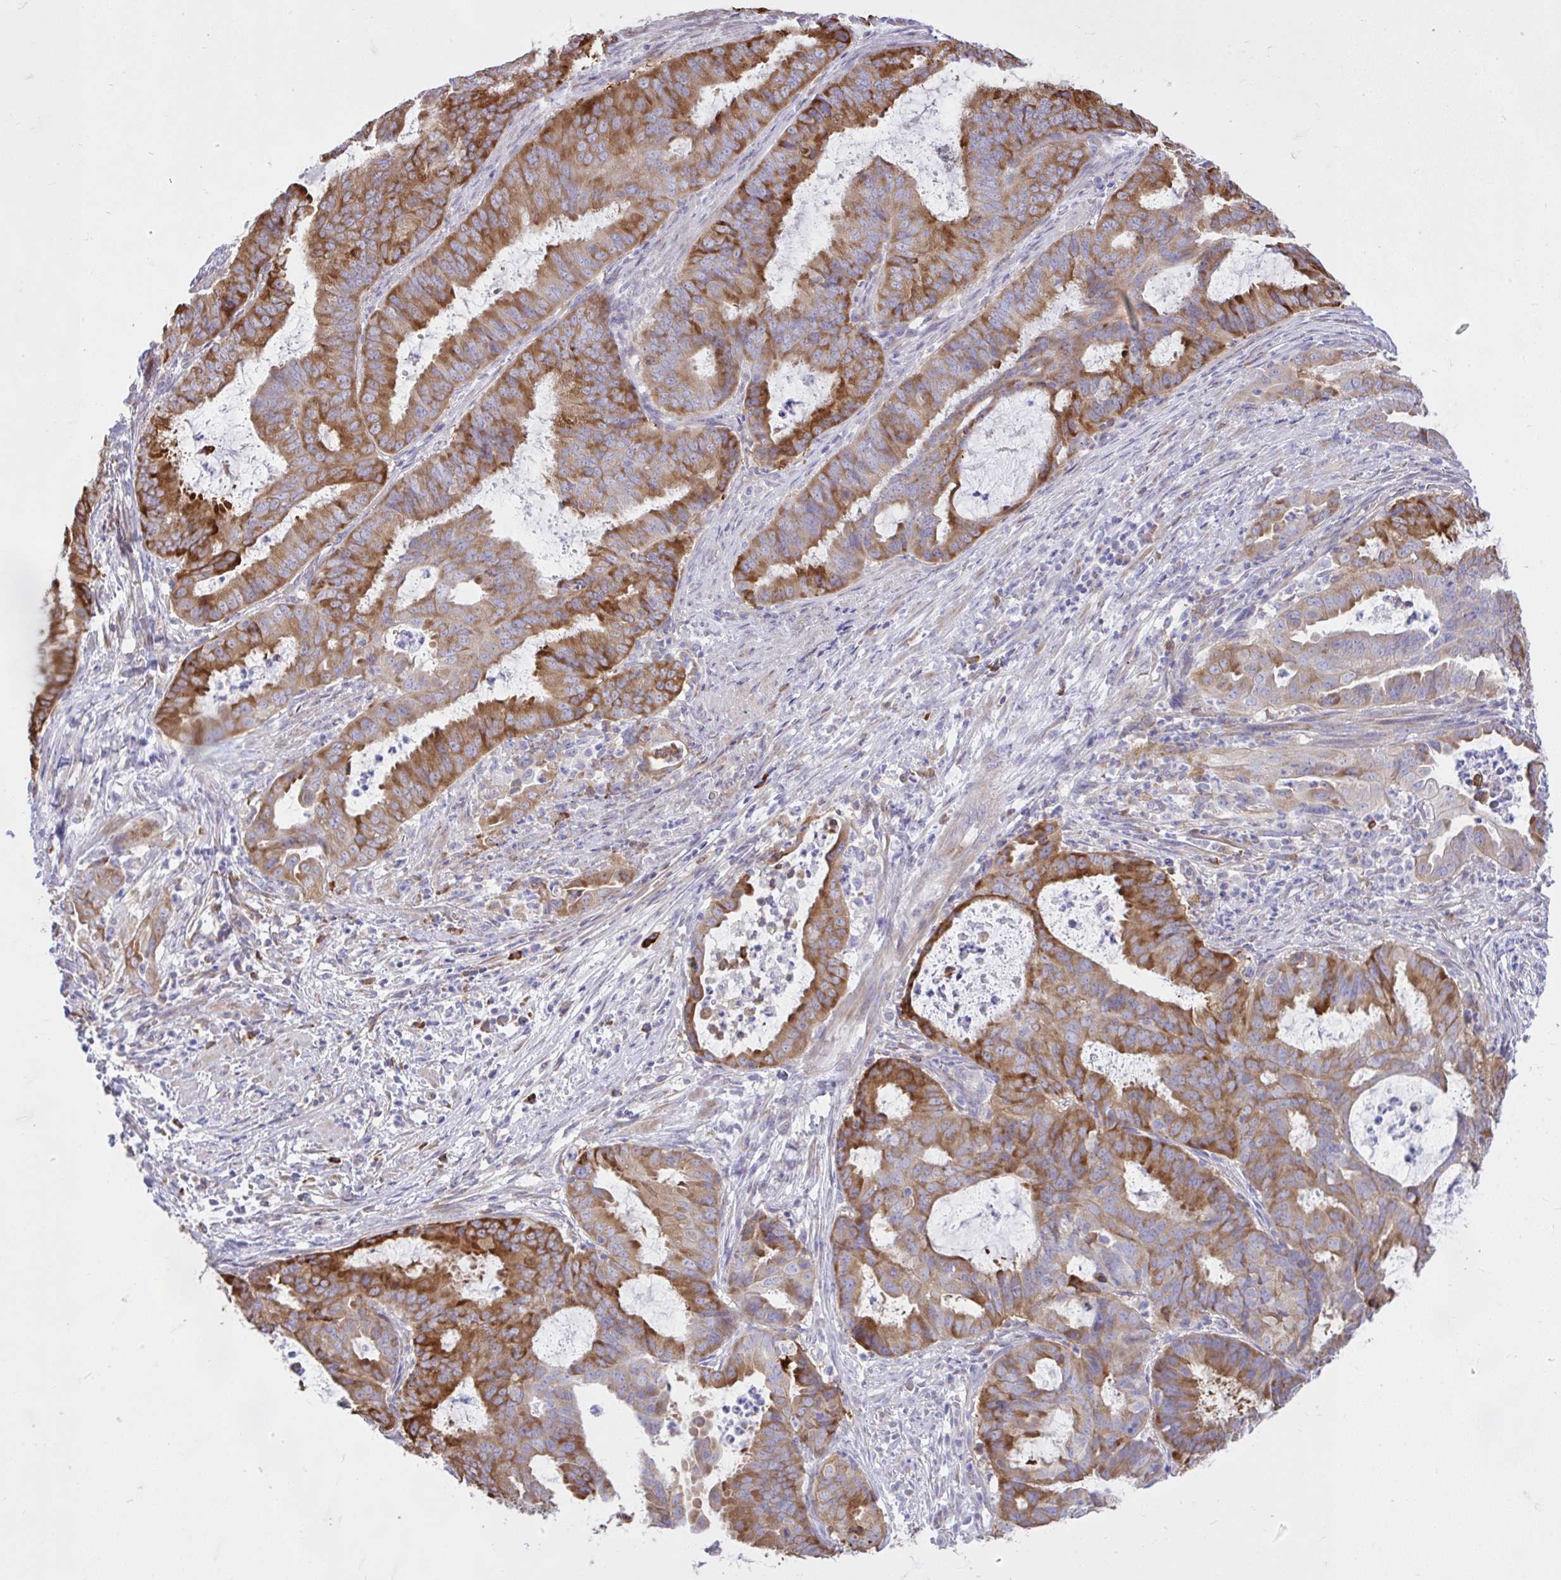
{"staining": {"intensity": "moderate", "quantity": ">75%", "location": "cytoplasmic/membranous"}, "tissue": "endometrial cancer", "cell_type": "Tumor cells", "image_type": "cancer", "snomed": [{"axis": "morphology", "description": "Adenocarcinoma, NOS"}, {"axis": "topography", "description": "Endometrium"}], "caption": "Approximately >75% of tumor cells in adenocarcinoma (endometrial) demonstrate moderate cytoplasmic/membranous protein expression as visualized by brown immunohistochemical staining.", "gene": "EEF1A2", "patient": {"sex": "female", "age": 51}}